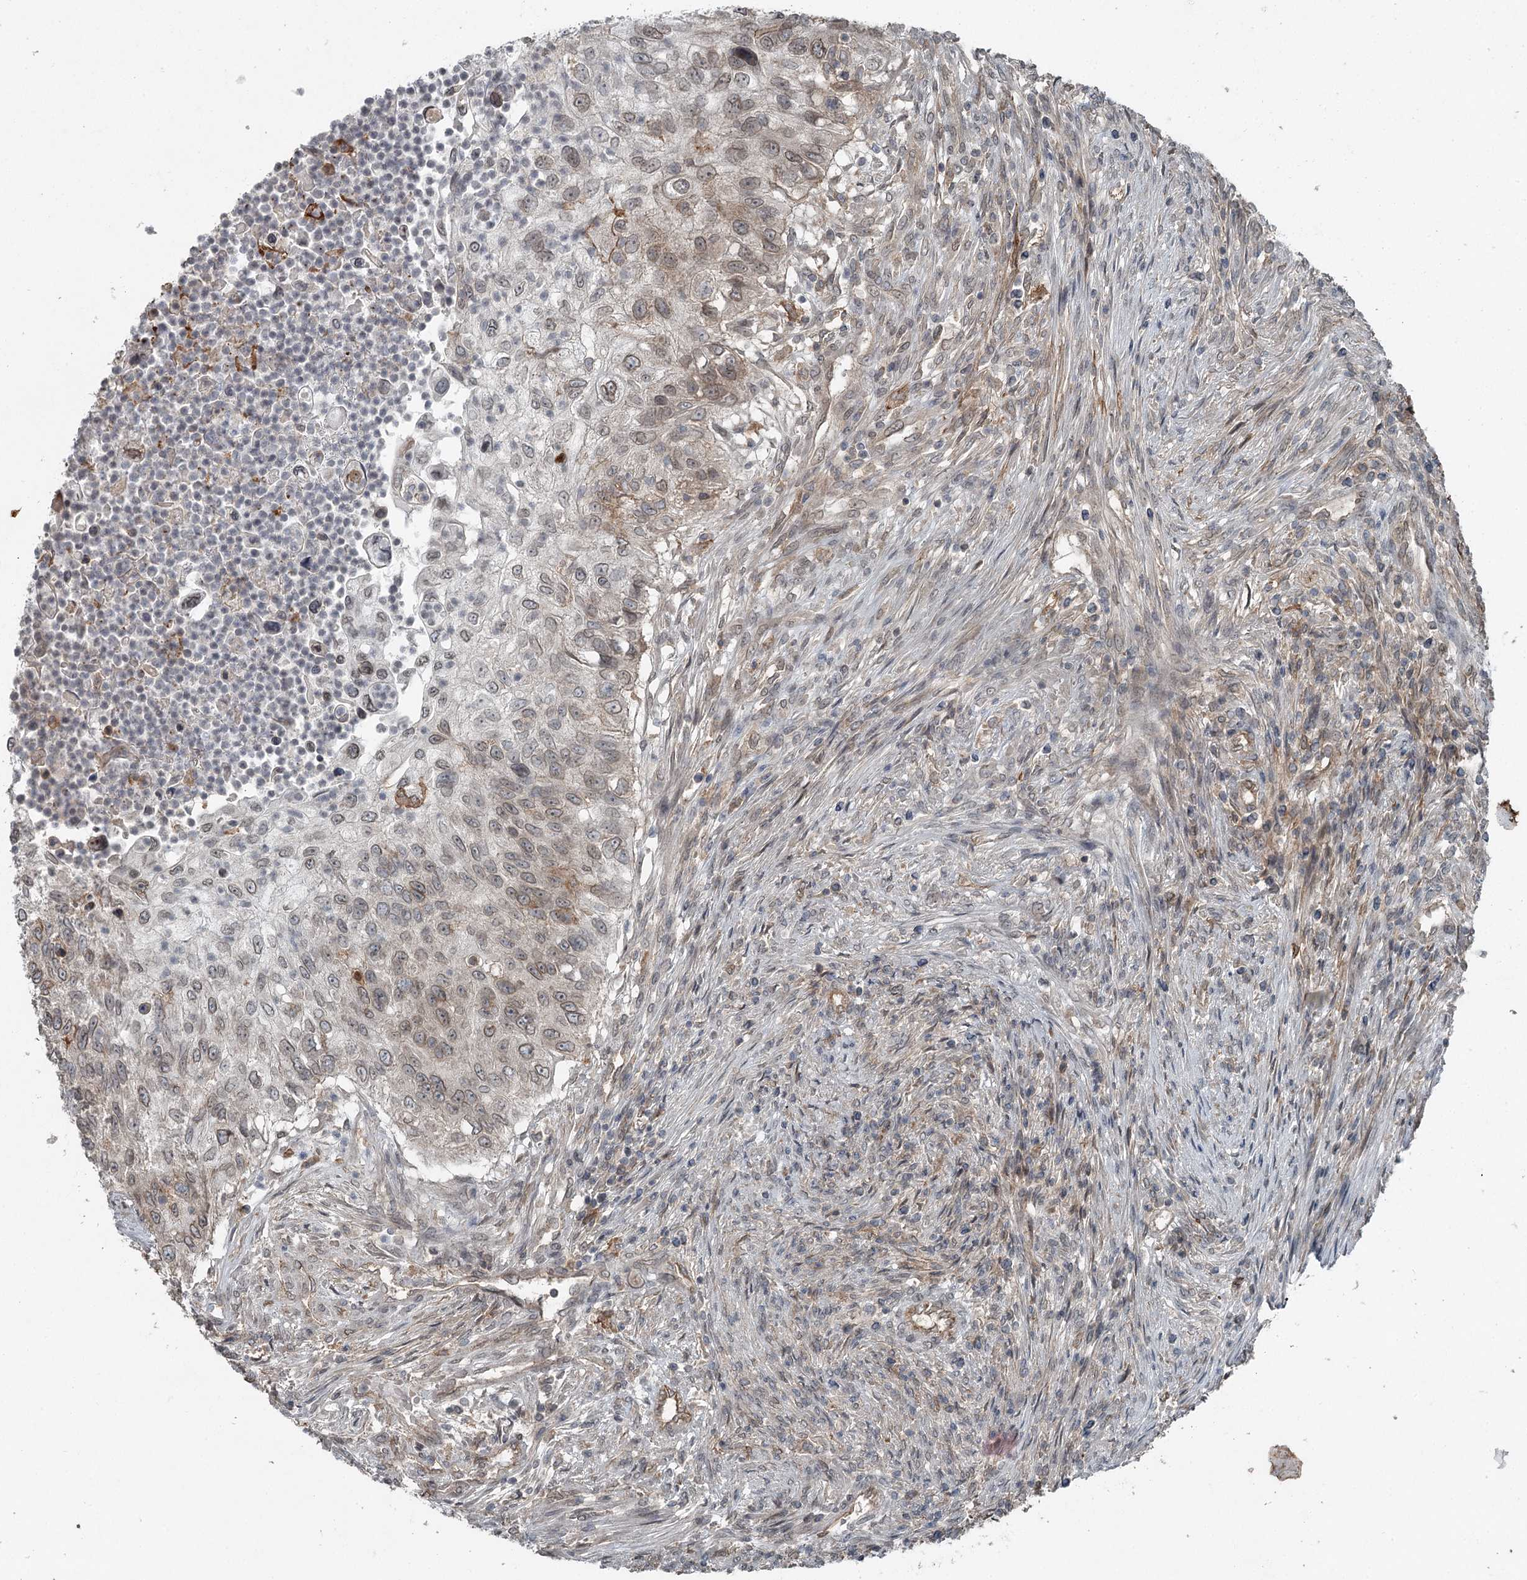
{"staining": {"intensity": "moderate", "quantity": "<25%", "location": "cytoplasmic/membranous"}, "tissue": "urothelial cancer", "cell_type": "Tumor cells", "image_type": "cancer", "snomed": [{"axis": "morphology", "description": "Urothelial carcinoma, High grade"}, {"axis": "topography", "description": "Urinary bladder"}], "caption": "IHC photomicrograph of urothelial cancer stained for a protein (brown), which reveals low levels of moderate cytoplasmic/membranous expression in approximately <25% of tumor cells.", "gene": "SLC39A8", "patient": {"sex": "female", "age": 60}}